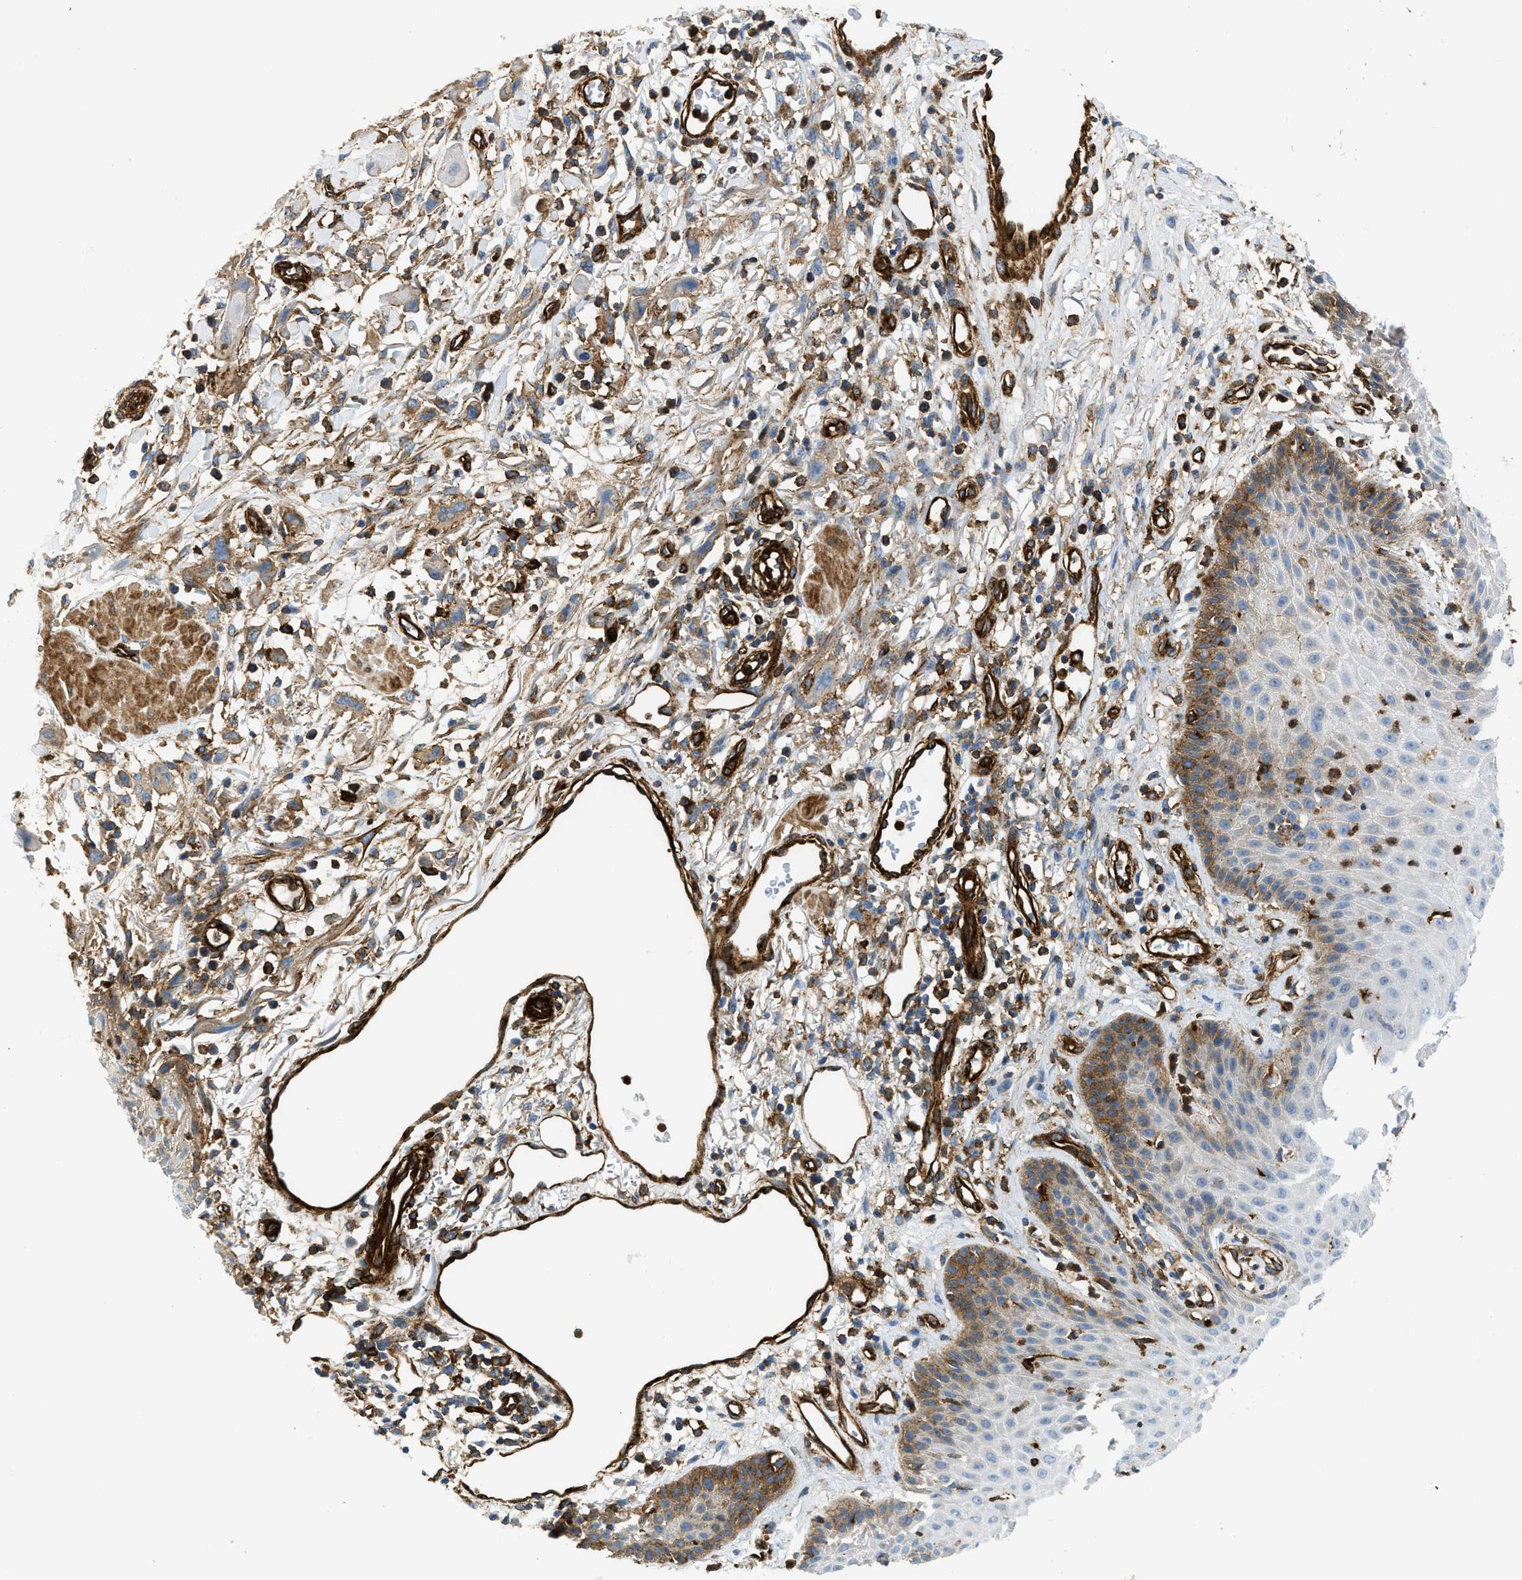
{"staining": {"intensity": "moderate", "quantity": "25%-75%", "location": "cytoplasmic/membranous"}, "tissue": "skin cancer", "cell_type": "Tumor cells", "image_type": "cancer", "snomed": [{"axis": "morphology", "description": "Normal tissue, NOS"}, {"axis": "morphology", "description": "Squamous cell carcinoma, NOS"}, {"axis": "topography", "description": "Skin"}], "caption": "A medium amount of moderate cytoplasmic/membranous staining is appreciated in about 25%-75% of tumor cells in skin squamous cell carcinoma tissue. (Stains: DAB (3,3'-diaminobenzidine) in brown, nuclei in blue, Microscopy: brightfield microscopy at high magnification).", "gene": "HIP1", "patient": {"sex": "female", "age": 59}}